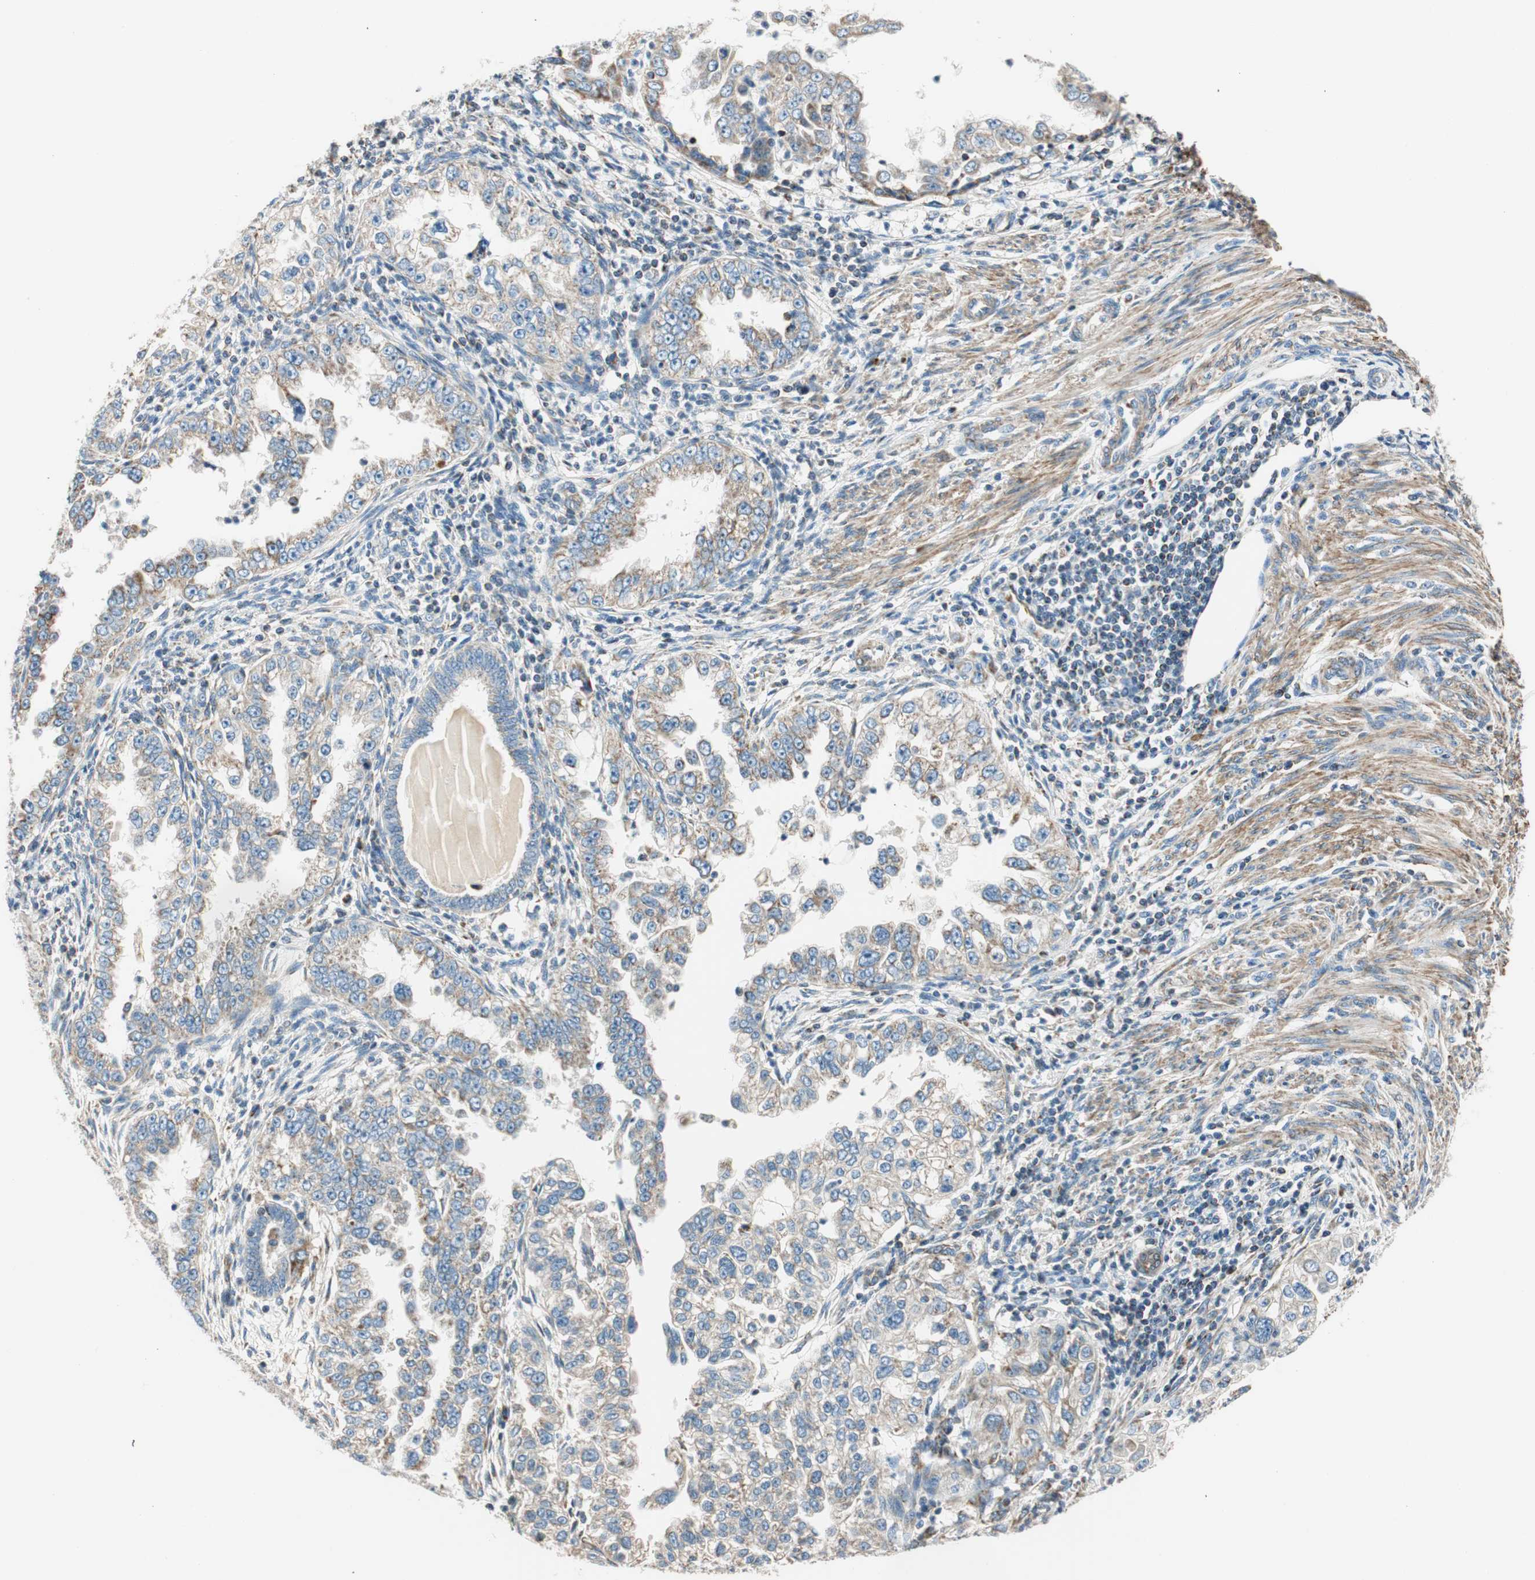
{"staining": {"intensity": "moderate", "quantity": ">75%", "location": "cytoplasmic/membranous"}, "tissue": "endometrial cancer", "cell_type": "Tumor cells", "image_type": "cancer", "snomed": [{"axis": "morphology", "description": "Adenocarcinoma, NOS"}, {"axis": "topography", "description": "Endometrium"}], "caption": "Immunohistochemistry of endometrial cancer (adenocarcinoma) displays medium levels of moderate cytoplasmic/membranous expression in approximately >75% of tumor cells. (Brightfield microscopy of DAB IHC at high magnification).", "gene": "RORB", "patient": {"sex": "female", "age": 85}}